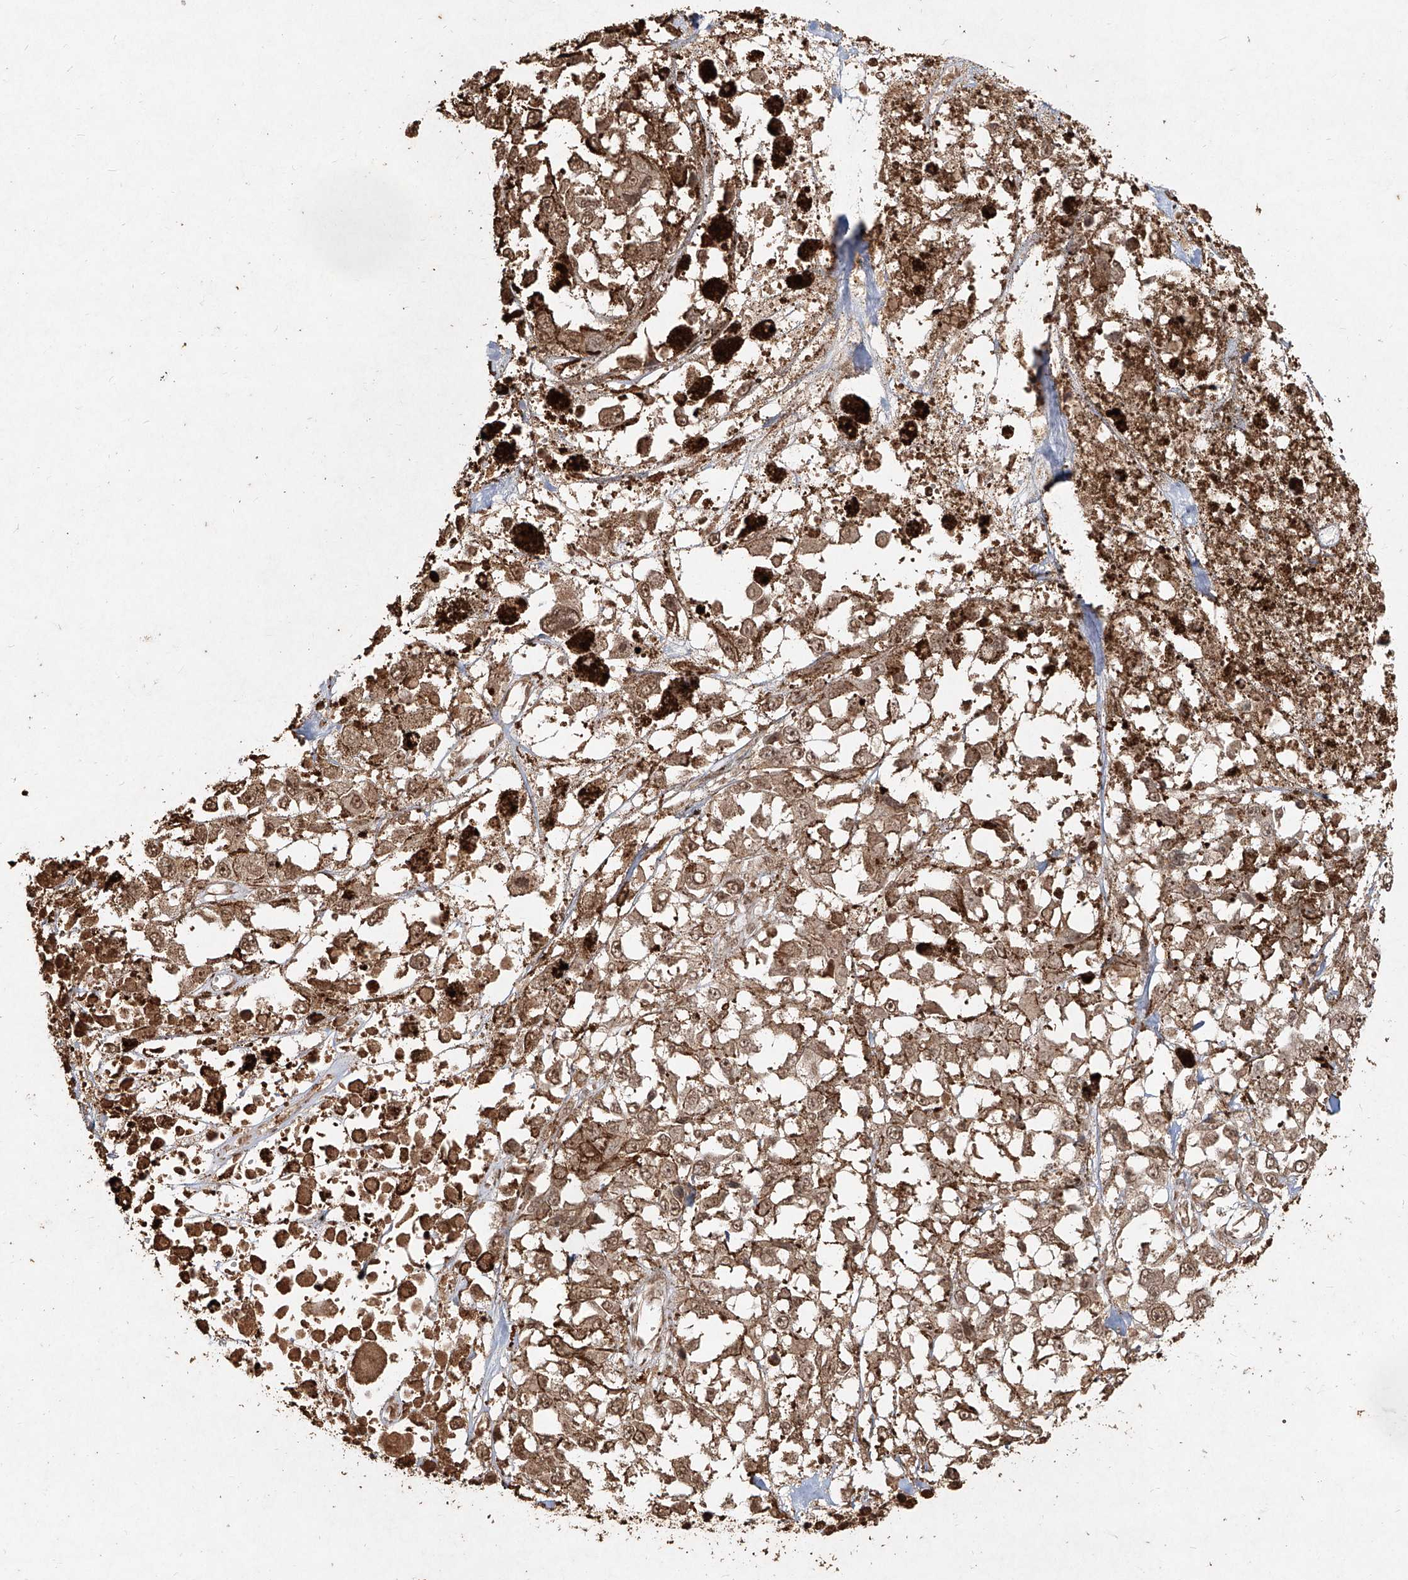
{"staining": {"intensity": "weak", "quantity": ">75%", "location": "cytoplasmic/membranous,nuclear"}, "tissue": "melanoma", "cell_type": "Tumor cells", "image_type": "cancer", "snomed": [{"axis": "morphology", "description": "Malignant melanoma, Metastatic site"}, {"axis": "topography", "description": "Lymph node"}], "caption": "Protein expression analysis of human malignant melanoma (metastatic site) reveals weak cytoplasmic/membranous and nuclear expression in about >75% of tumor cells.", "gene": "UBE2K", "patient": {"sex": "male", "age": 59}}